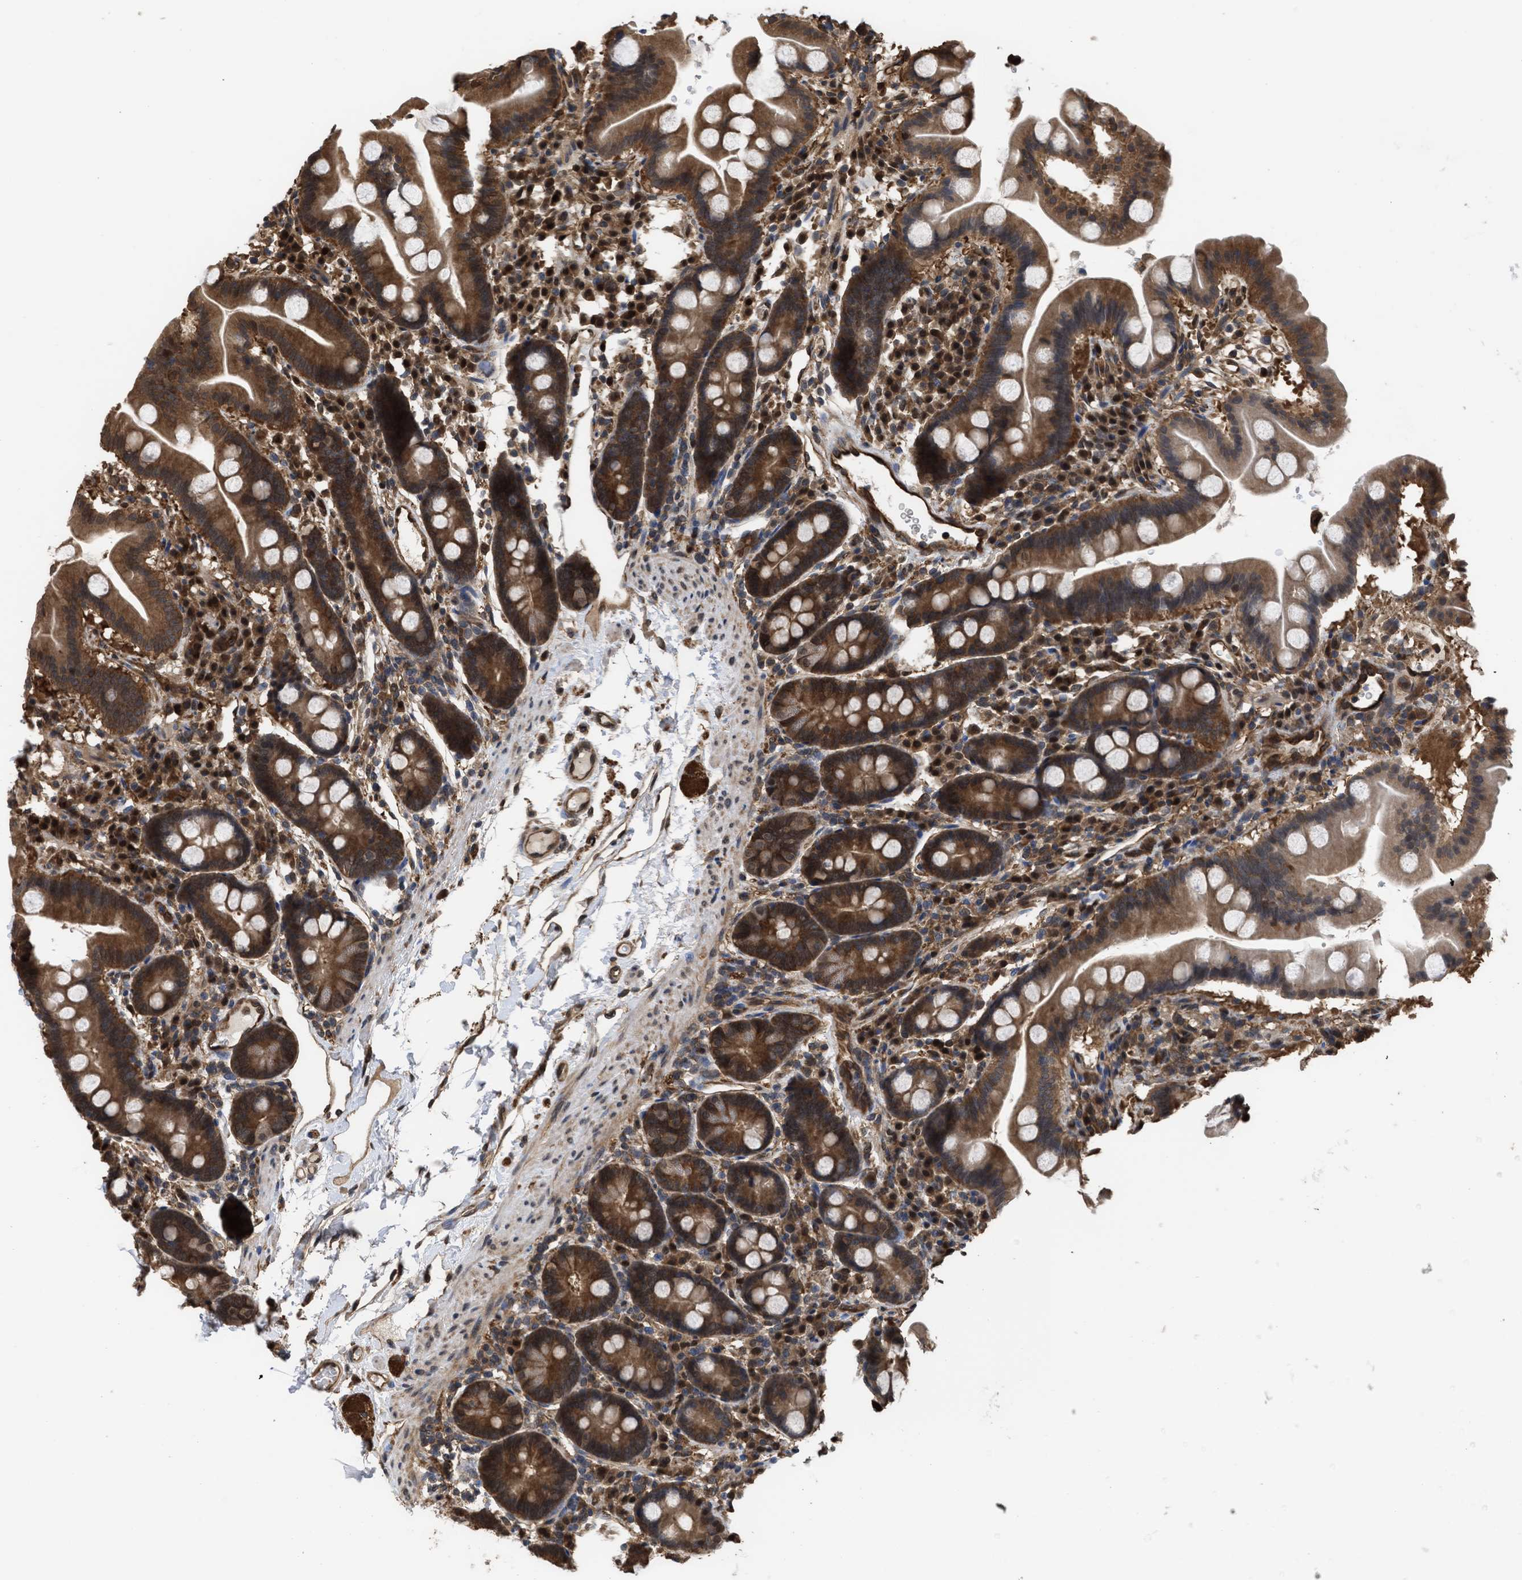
{"staining": {"intensity": "moderate", "quantity": ">75%", "location": "cytoplasmic/membranous"}, "tissue": "duodenum", "cell_type": "Glandular cells", "image_type": "normal", "snomed": [{"axis": "morphology", "description": "Normal tissue, NOS"}, {"axis": "topography", "description": "Duodenum"}], "caption": "Moderate cytoplasmic/membranous staining is appreciated in approximately >75% of glandular cells in benign duodenum.", "gene": "YWHAG", "patient": {"sex": "male", "age": 50}}